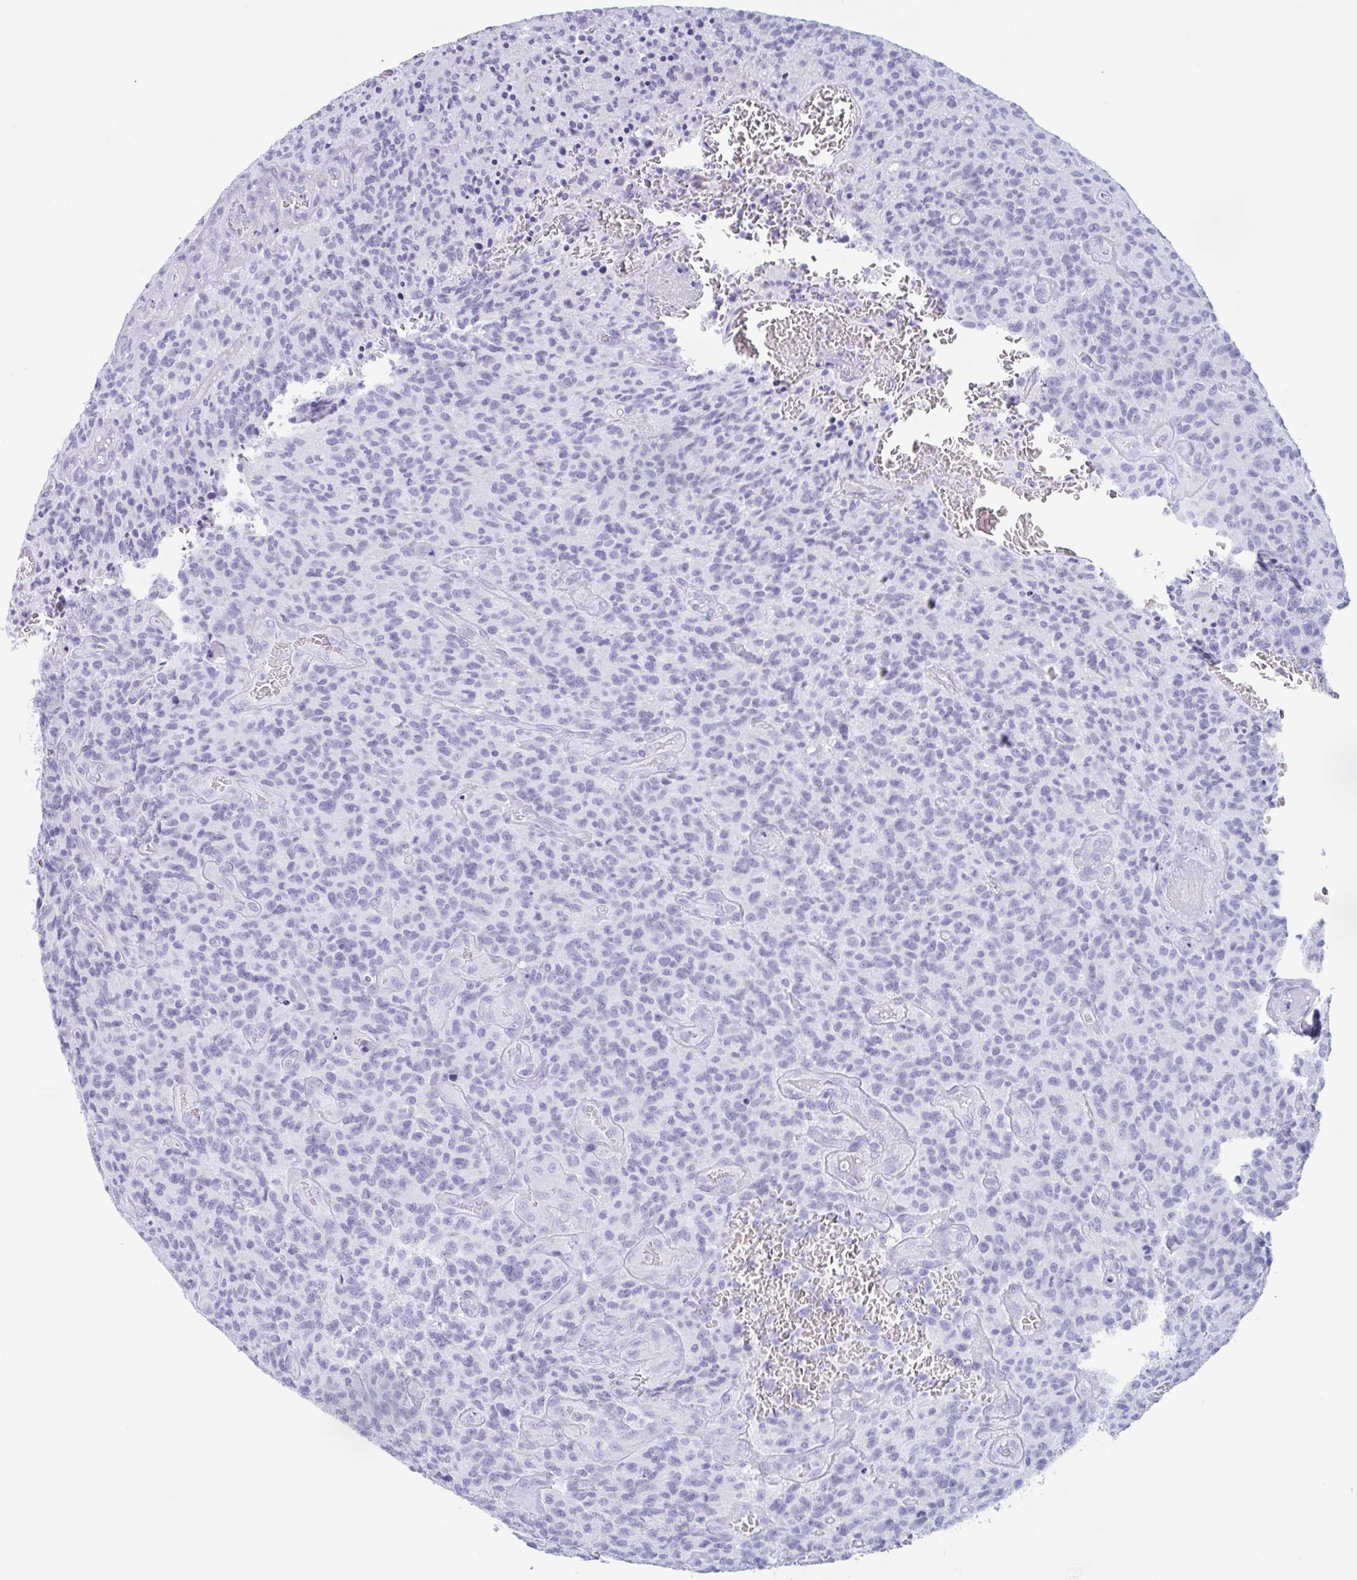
{"staining": {"intensity": "negative", "quantity": "none", "location": "none"}, "tissue": "glioma", "cell_type": "Tumor cells", "image_type": "cancer", "snomed": [{"axis": "morphology", "description": "Glioma, malignant, High grade"}, {"axis": "topography", "description": "Brain"}], "caption": "A micrograph of human glioma is negative for staining in tumor cells. (DAB (3,3'-diaminobenzidine) immunohistochemistry visualized using brightfield microscopy, high magnification).", "gene": "CDX4", "patient": {"sex": "male", "age": 76}}